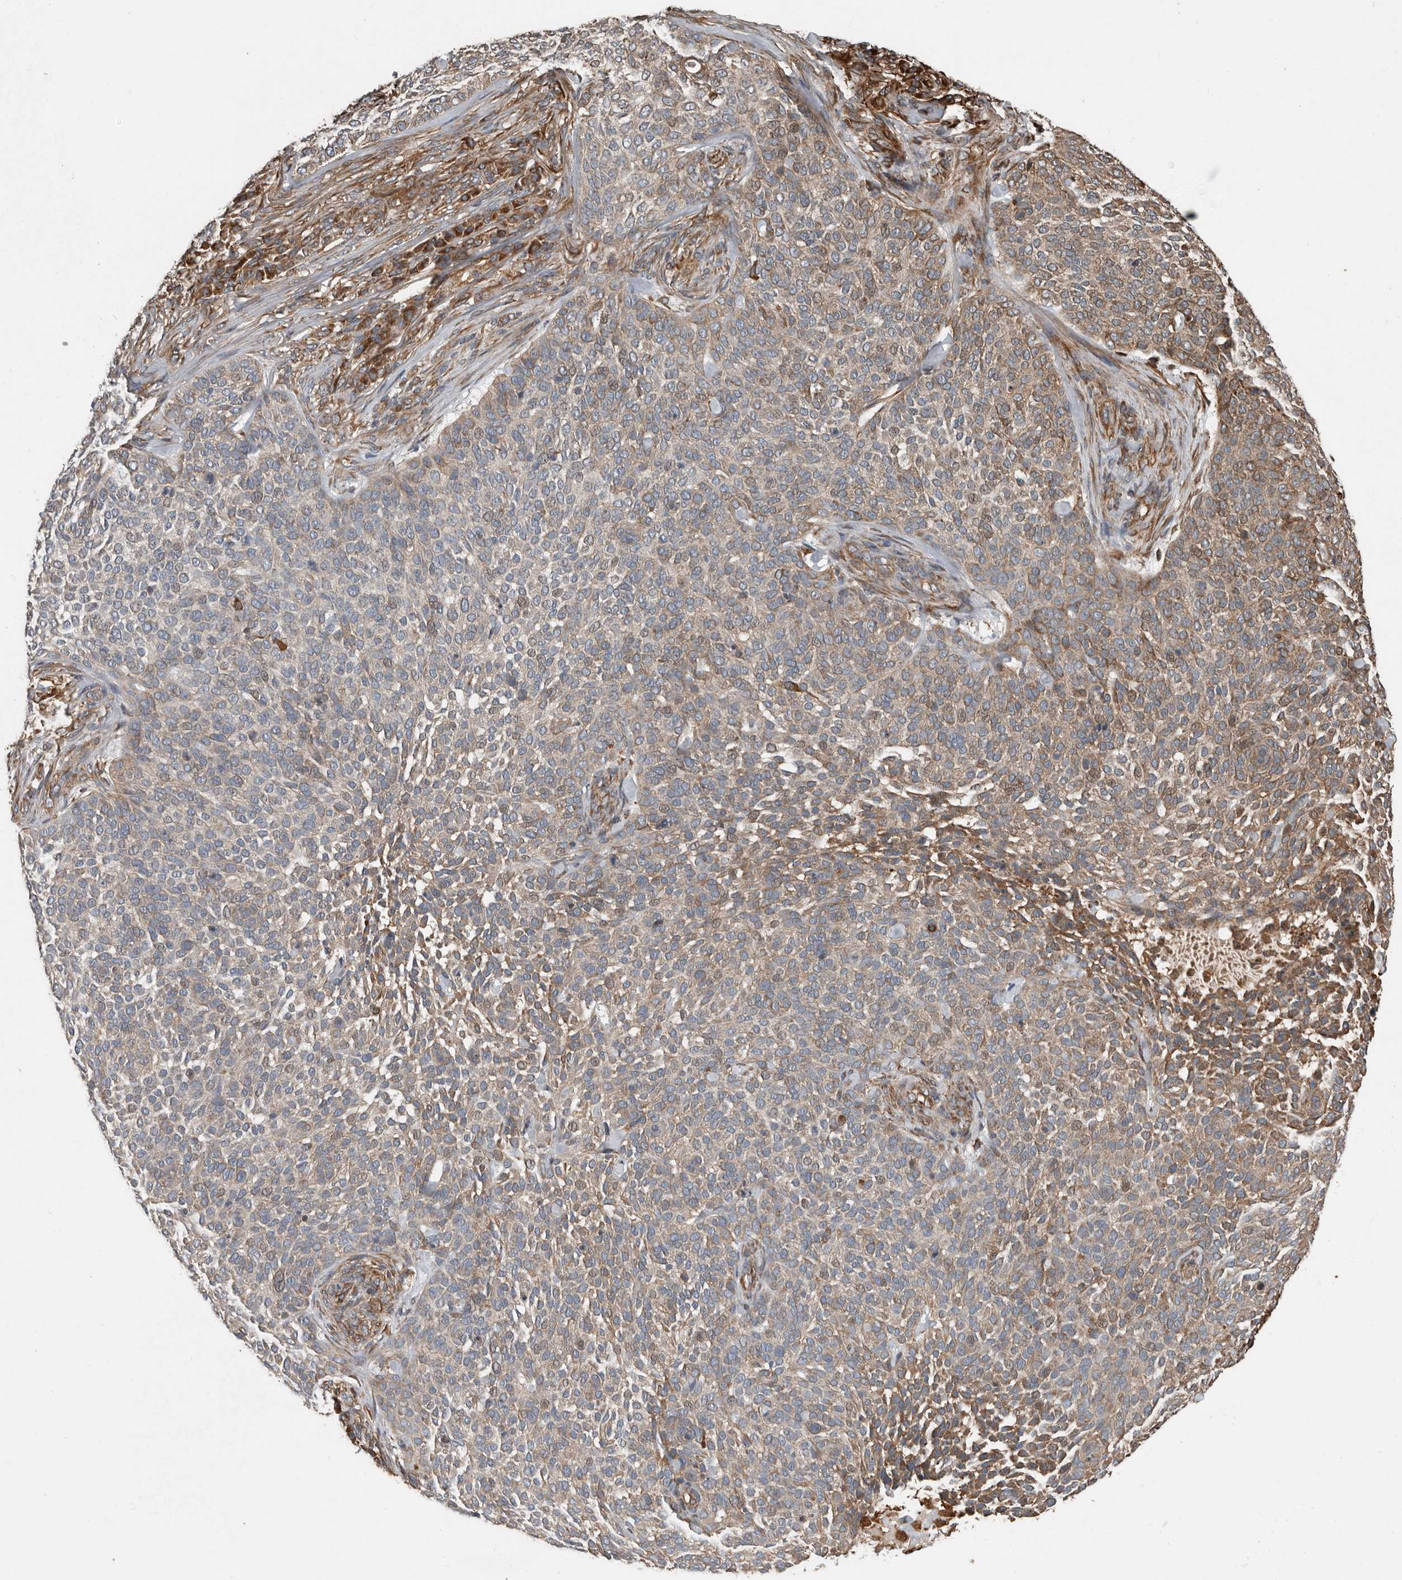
{"staining": {"intensity": "weak", "quantity": ">75%", "location": "cytoplasmic/membranous"}, "tissue": "skin cancer", "cell_type": "Tumor cells", "image_type": "cancer", "snomed": [{"axis": "morphology", "description": "Basal cell carcinoma"}, {"axis": "topography", "description": "Skin"}], "caption": "High-power microscopy captured an immunohistochemistry micrograph of skin cancer, revealing weak cytoplasmic/membranous staining in about >75% of tumor cells.", "gene": "YOD1", "patient": {"sex": "female", "age": 64}}